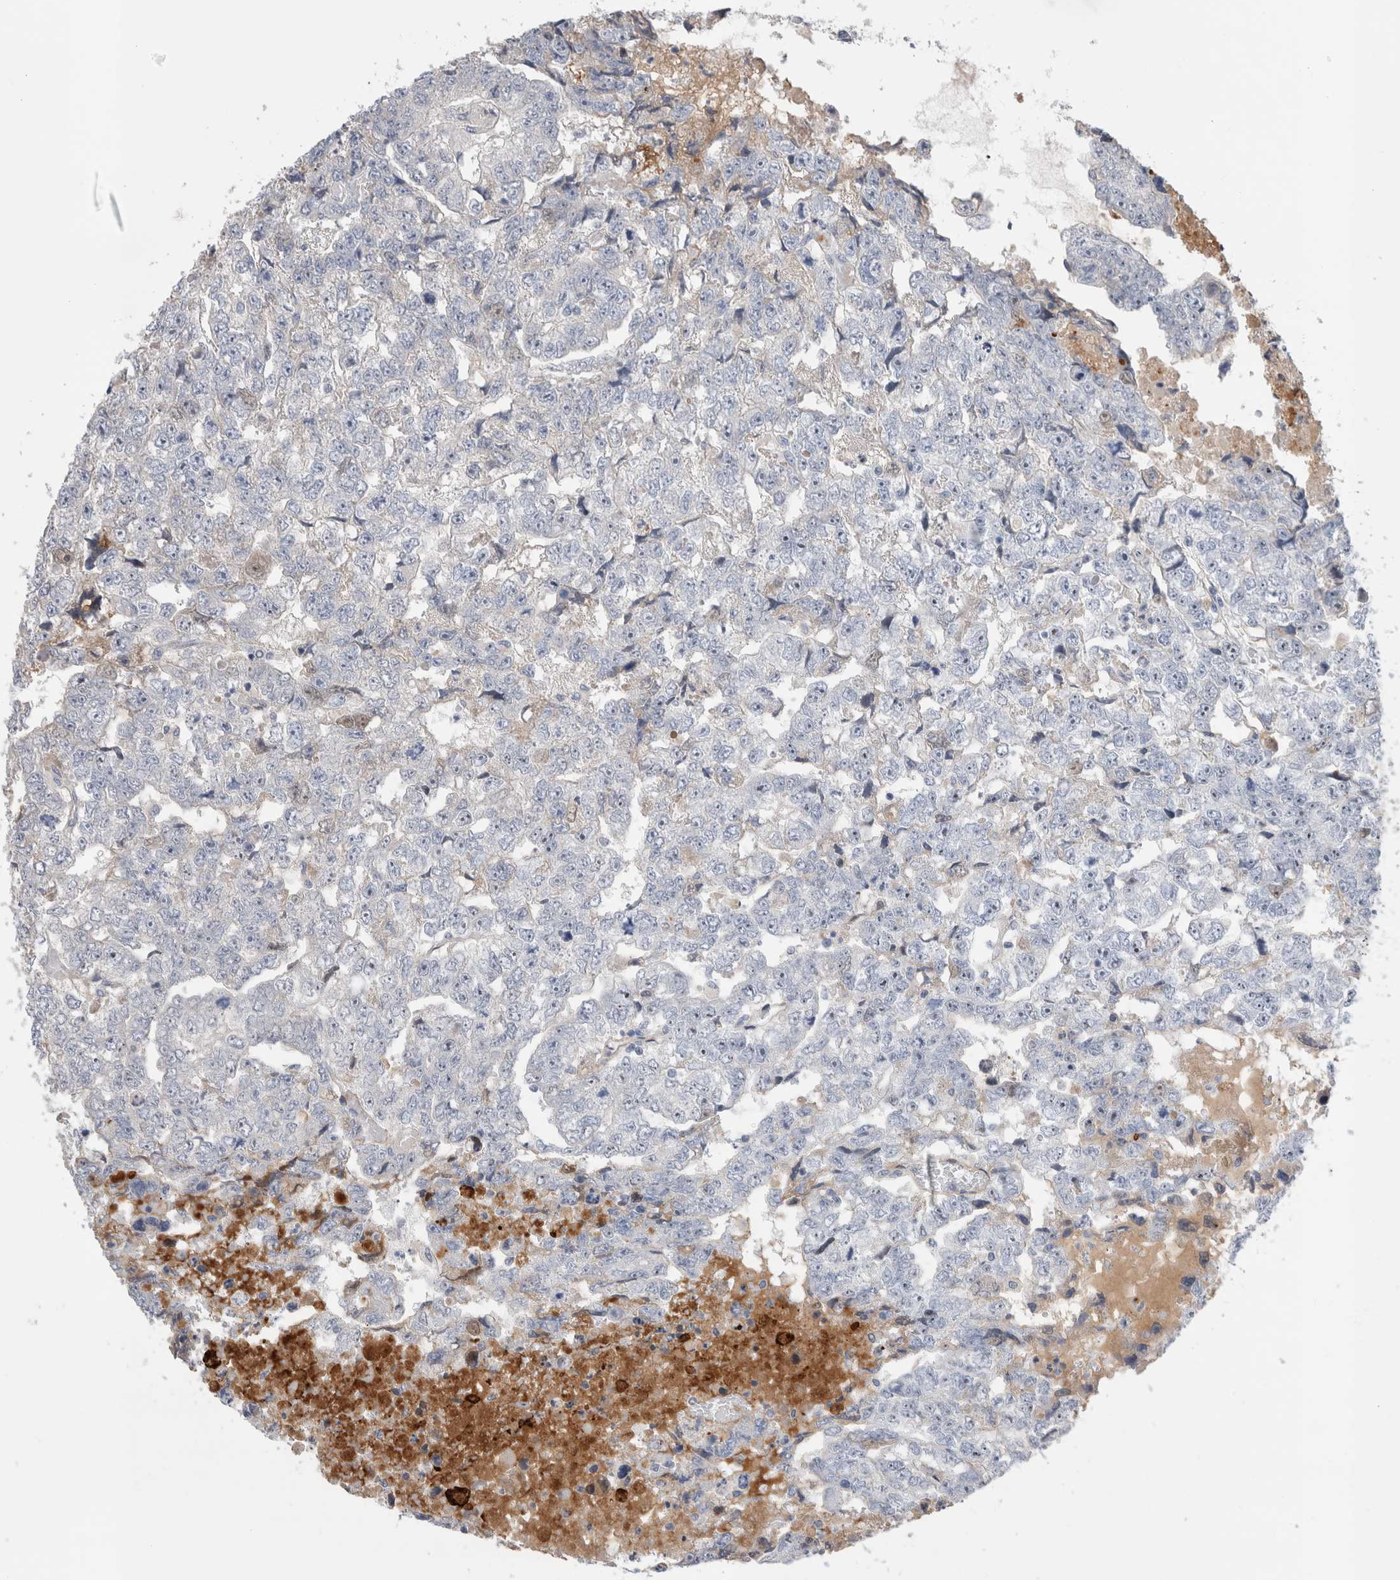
{"staining": {"intensity": "negative", "quantity": "none", "location": "none"}, "tissue": "testis cancer", "cell_type": "Tumor cells", "image_type": "cancer", "snomed": [{"axis": "morphology", "description": "Carcinoma, Embryonal, NOS"}, {"axis": "topography", "description": "Testis"}], "caption": "High magnification brightfield microscopy of testis cancer stained with DAB (3,3'-diaminobenzidine) (brown) and counterstained with hematoxylin (blue): tumor cells show no significant expression.", "gene": "ECHDC2", "patient": {"sex": "male", "age": 36}}